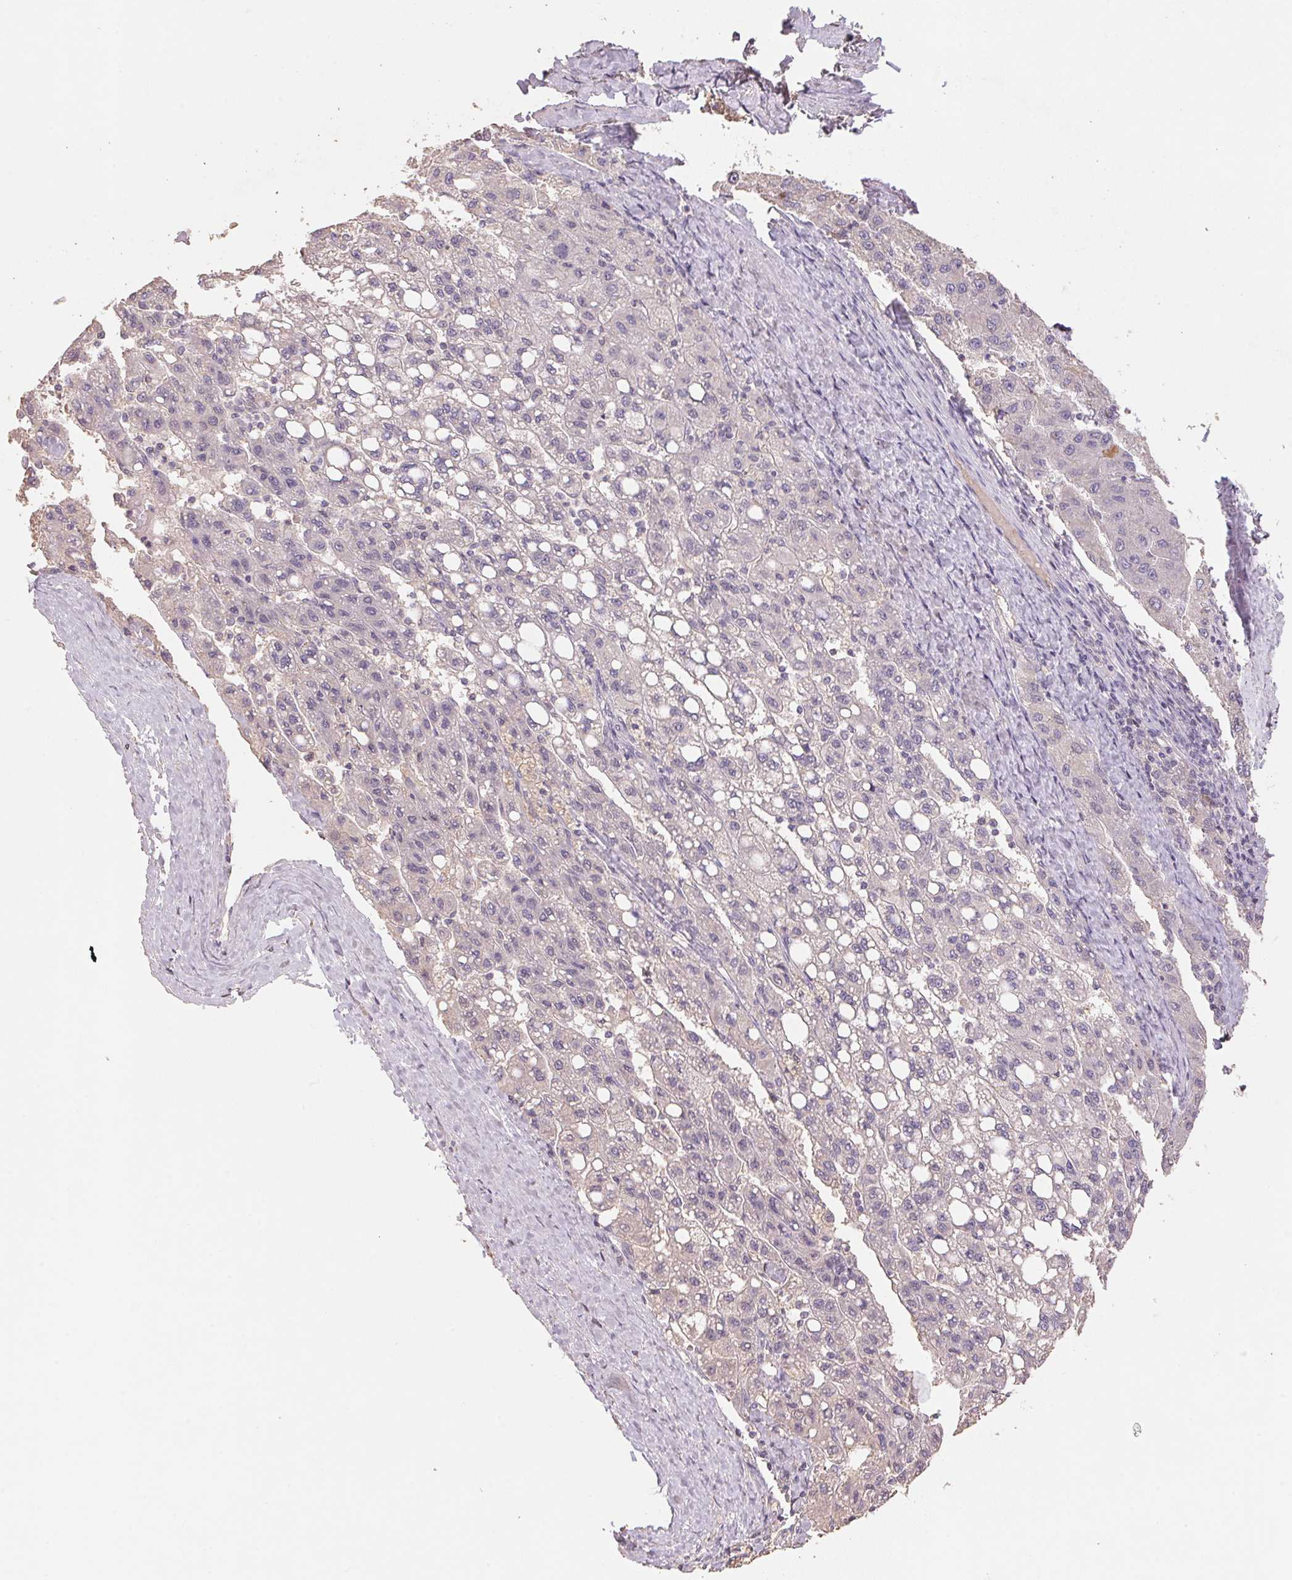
{"staining": {"intensity": "negative", "quantity": "none", "location": "none"}, "tissue": "liver cancer", "cell_type": "Tumor cells", "image_type": "cancer", "snomed": [{"axis": "morphology", "description": "Carcinoma, Hepatocellular, NOS"}, {"axis": "topography", "description": "Liver"}], "caption": "Human liver cancer stained for a protein using immunohistochemistry exhibits no staining in tumor cells.", "gene": "CENPF", "patient": {"sex": "female", "age": 82}}